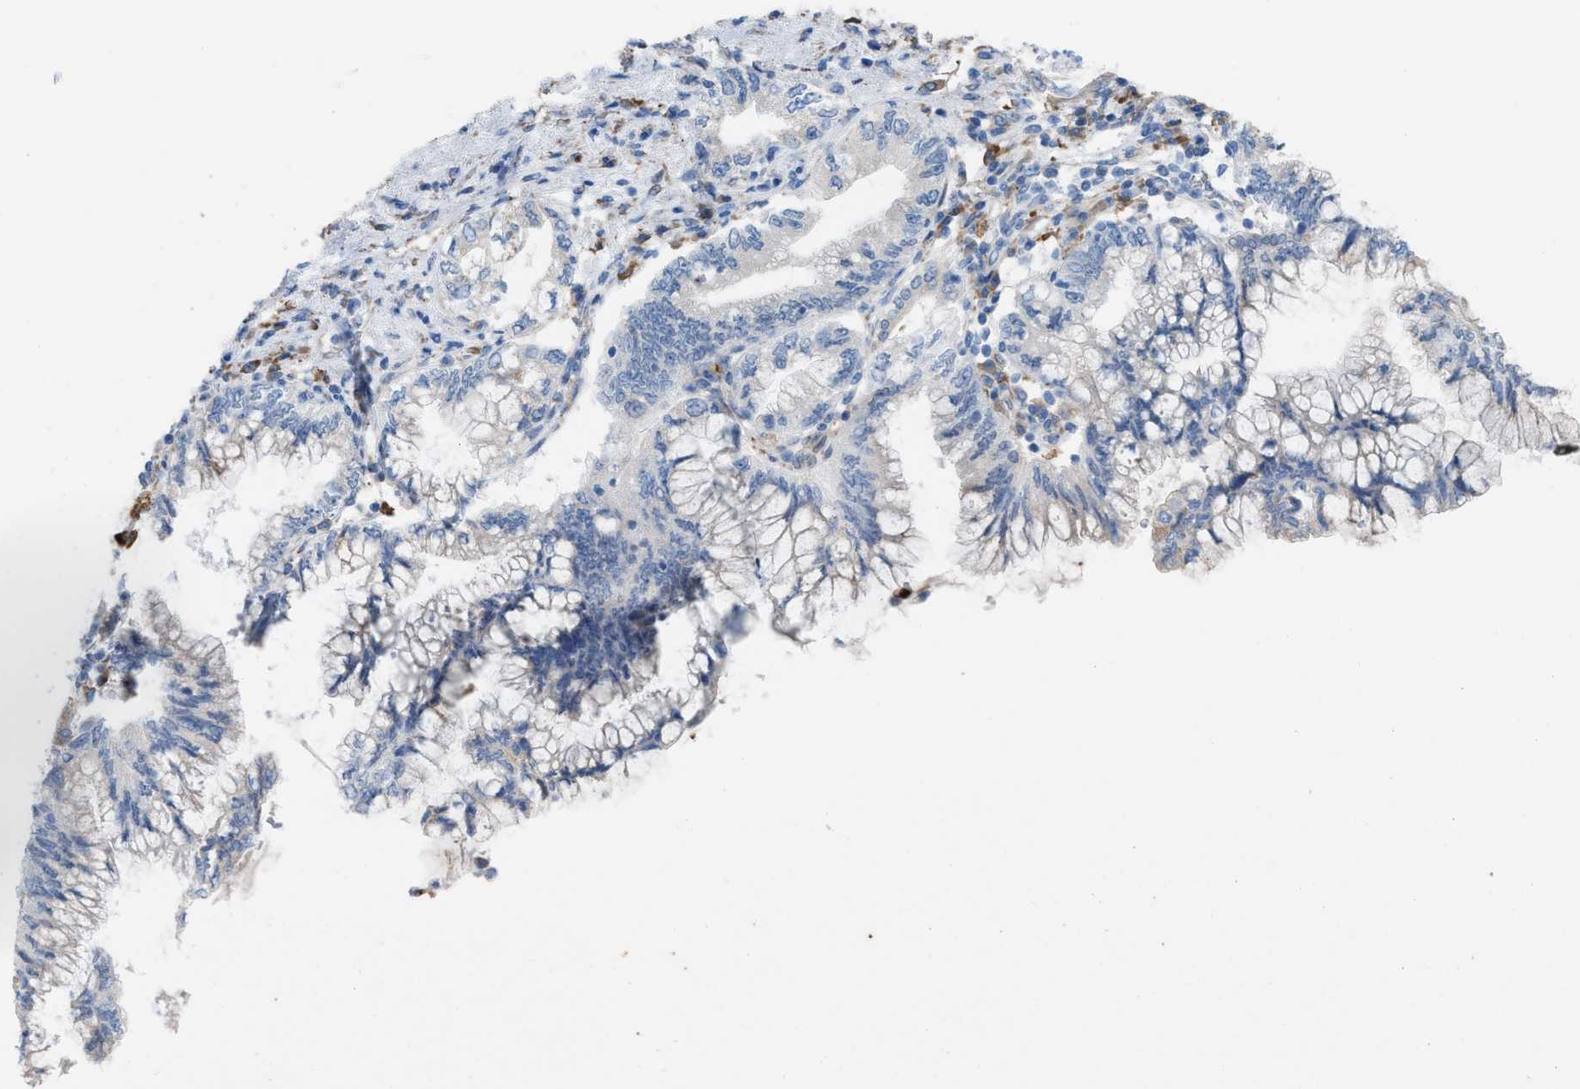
{"staining": {"intensity": "negative", "quantity": "none", "location": "none"}, "tissue": "pancreatic cancer", "cell_type": "Tumor cells", "image_type": "cancer", "snomed": [{"axis": "morphology", "description": "Adenocarcinoma, NOS"}, {"axis": "topography", "description": "Pancreas"}], "caption": "The image exhibits no staining of tumor cells in pancreatic cancer (adenocarcinoma).", "gene": "CA3", "patient": {"sex": "female", "age": 73}}